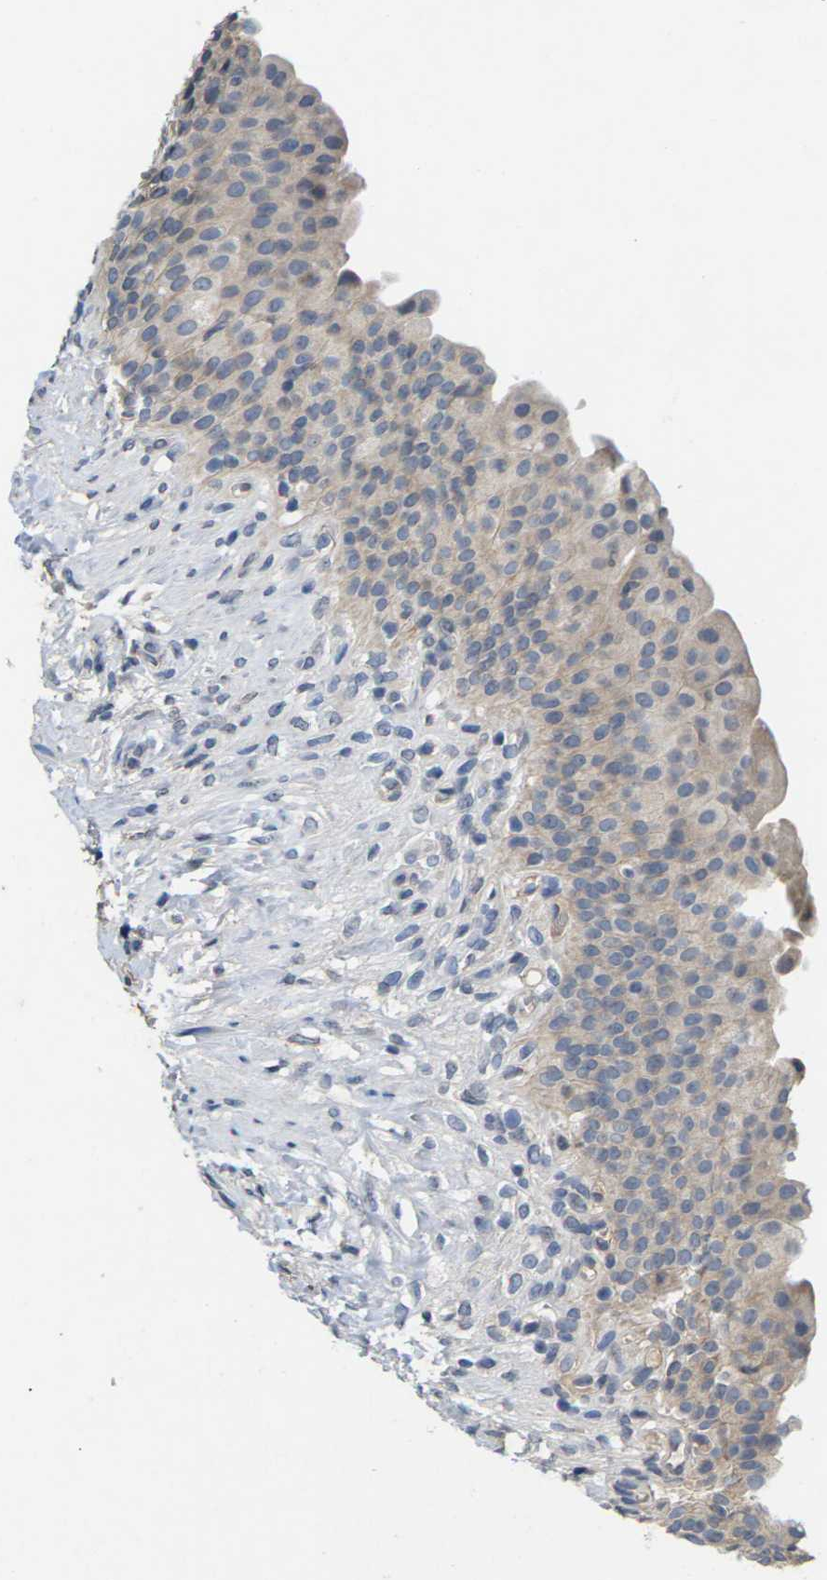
{"staining": {"intensity": "weak", "quantity": ">75%", "location": "cytoplasmic/membranous"}, "tissue": "urinary bladder", "cell_type": "Urothelial cells", "image_type": "normal", "snomed": [{"axis": "morphology", "description": "Normal tissue, NOS"}, {"axis": "topography", "description": "Urinary bladder"}], "caption": "Immunohistochemistry photomicrograph of unremarkable urinary bladder: human urinary bladder stained using IHC displays low levels of weak protein expression localized specifically in the cytoplasmic/membranous of urothelial cells, appearing as a cytoplasmic/membranous brown color.", "gene": "SLC2A2", "patient": {"sex": "female", "age": 79}}